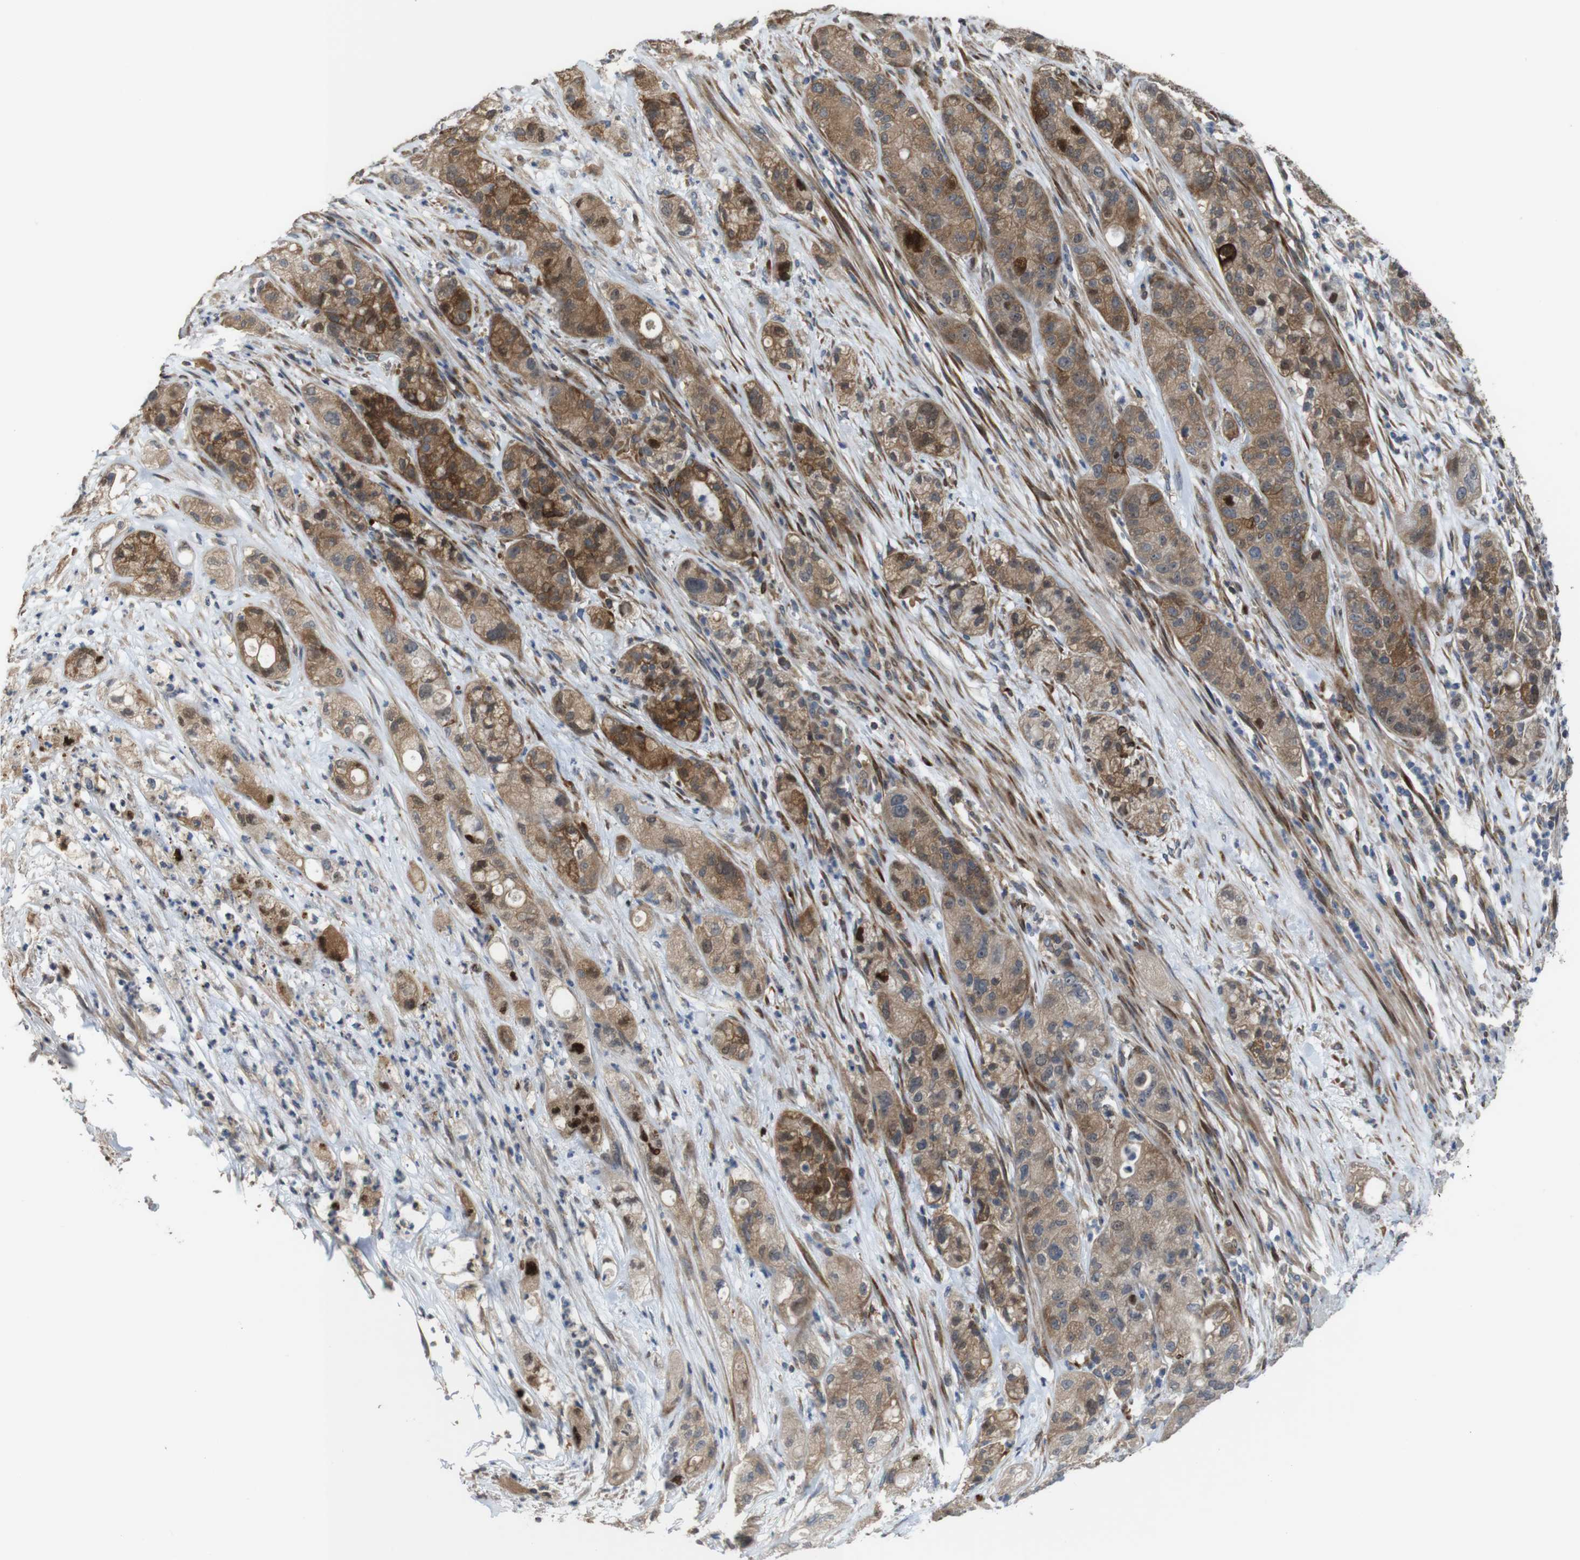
{"staining": {"intensity": "moderate", "quantity": ">75%", "location": "cytoplasmic/membranous"}, "tissue": "pancreatic cancer", "cell_type": "Tumor cells", "image_type": "cancer", "snomed": [{"axis": "morphology", "description": "Adenocarcinoma, NOS"}, {"axis": "topography", "description": "Pancreas"}], "caption": "Pancreatic cancer tissue displays moderate cytoplasmic/membranous positivity in approximately >75% of tumor cells, visualized by immunohistochemistry.", "gene": "PCOLCE2", "patient": {"sex": "female", "age": 78}}